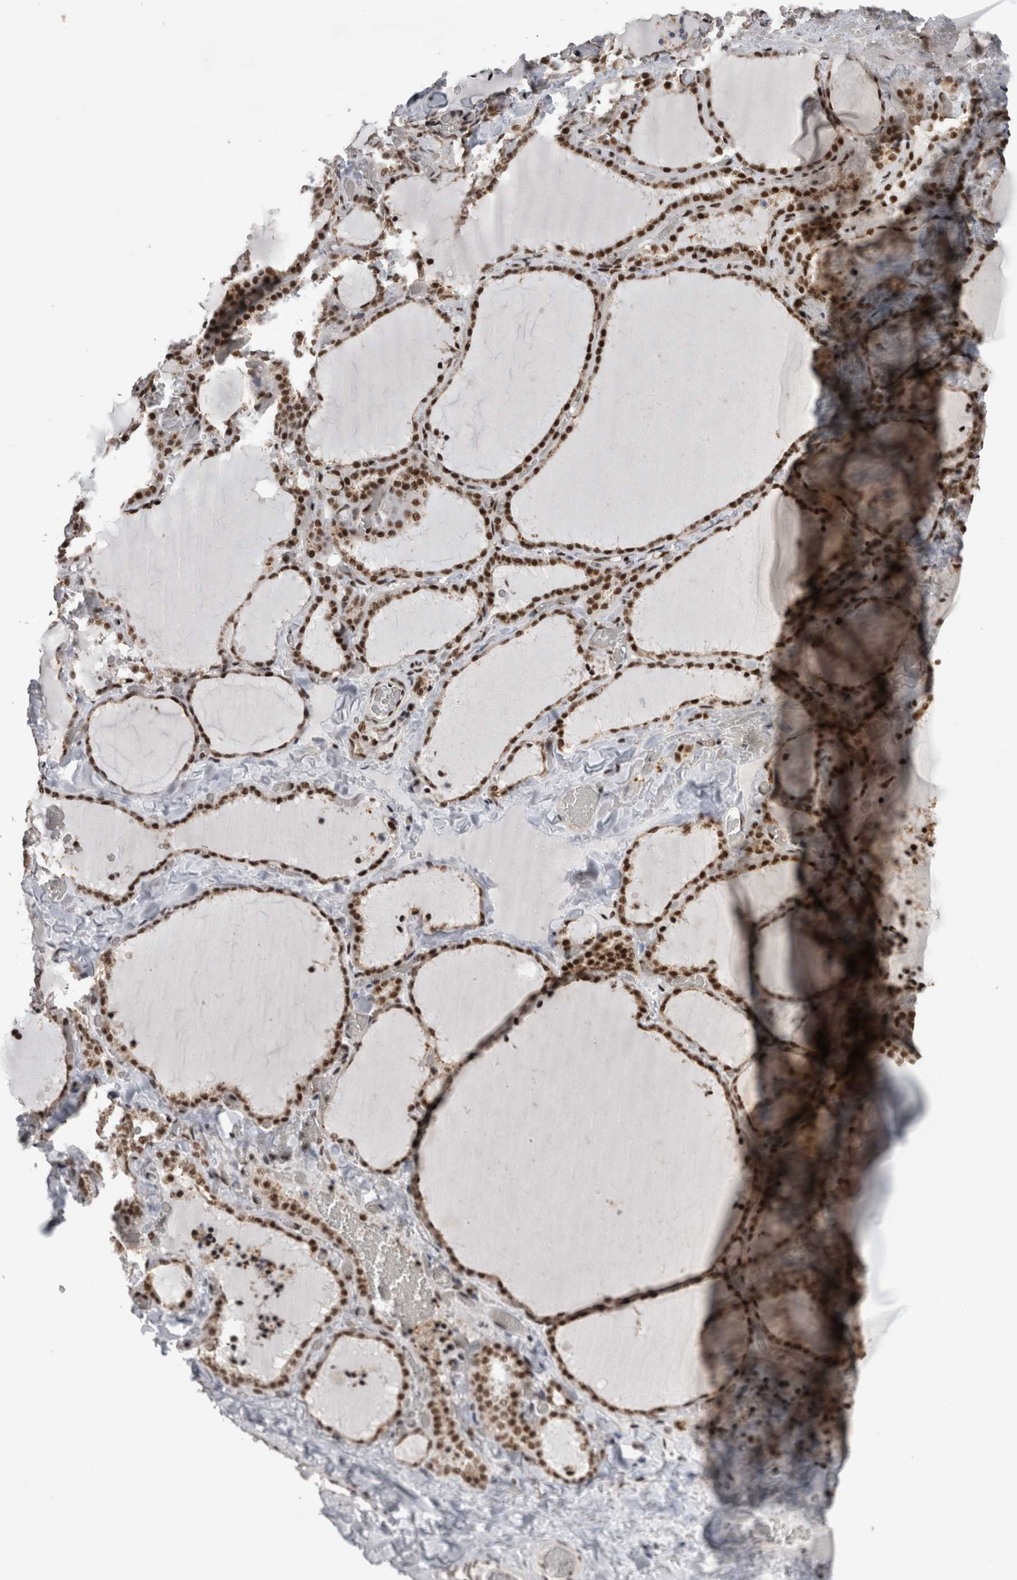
{"staining": {"intensity": "strong", "quantity": ">75%", "location": "nuclear"}, "tissue": "thyroid gland", "cell_type": "Glandular cells", "image_type": "normal", "snomed": [{"axis": "morphology", "description": "Normal tissue, NOS"}, {"axis": "topography", "description": "Thyroid gland"}], "caption": "Benign thyroid gland displays strong nuclear staining in approximately >75% of glandular cells.", "gene": "CDK11A", "patient": {"sex": "female", "age": 22}}